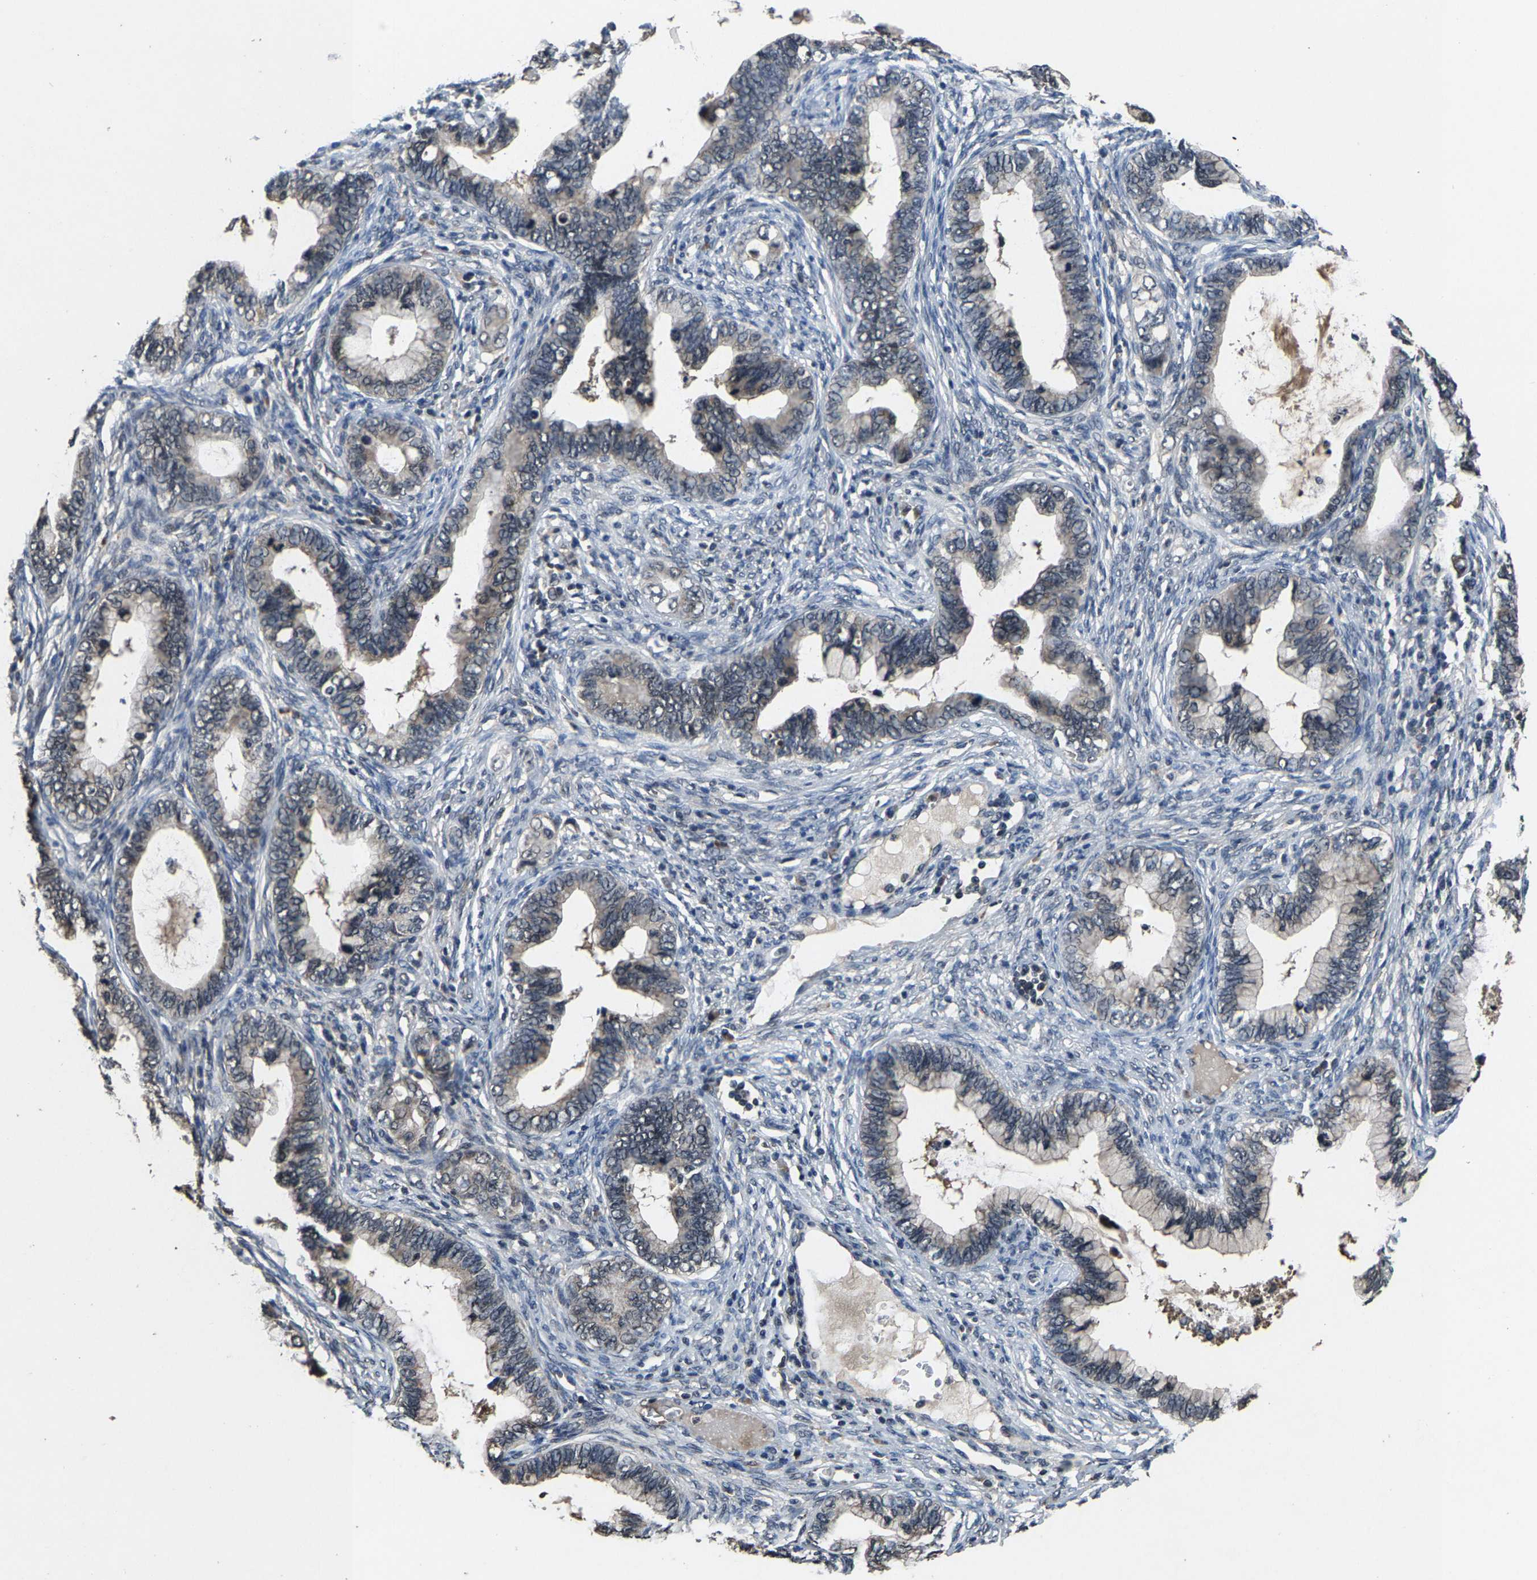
{"staining": {"intensity": "weak", "quantity": "<25%", "location": "cytoplasmic/membranous"}, "tissue": "cervical cancer", "cell_type": "Tumor cells", "image_type": "cancer", "snomed": [{"axis": "morphology", "description": "Adenocarcinoma, NOS"}, {"axis": "topography", "description": "Cervix"}], "caption": "Tumor cells show no significant protein staining in cervical adenocarcinoma.", "gene": "HUWE1", "patient": {"sex": "female", "age": 44}}